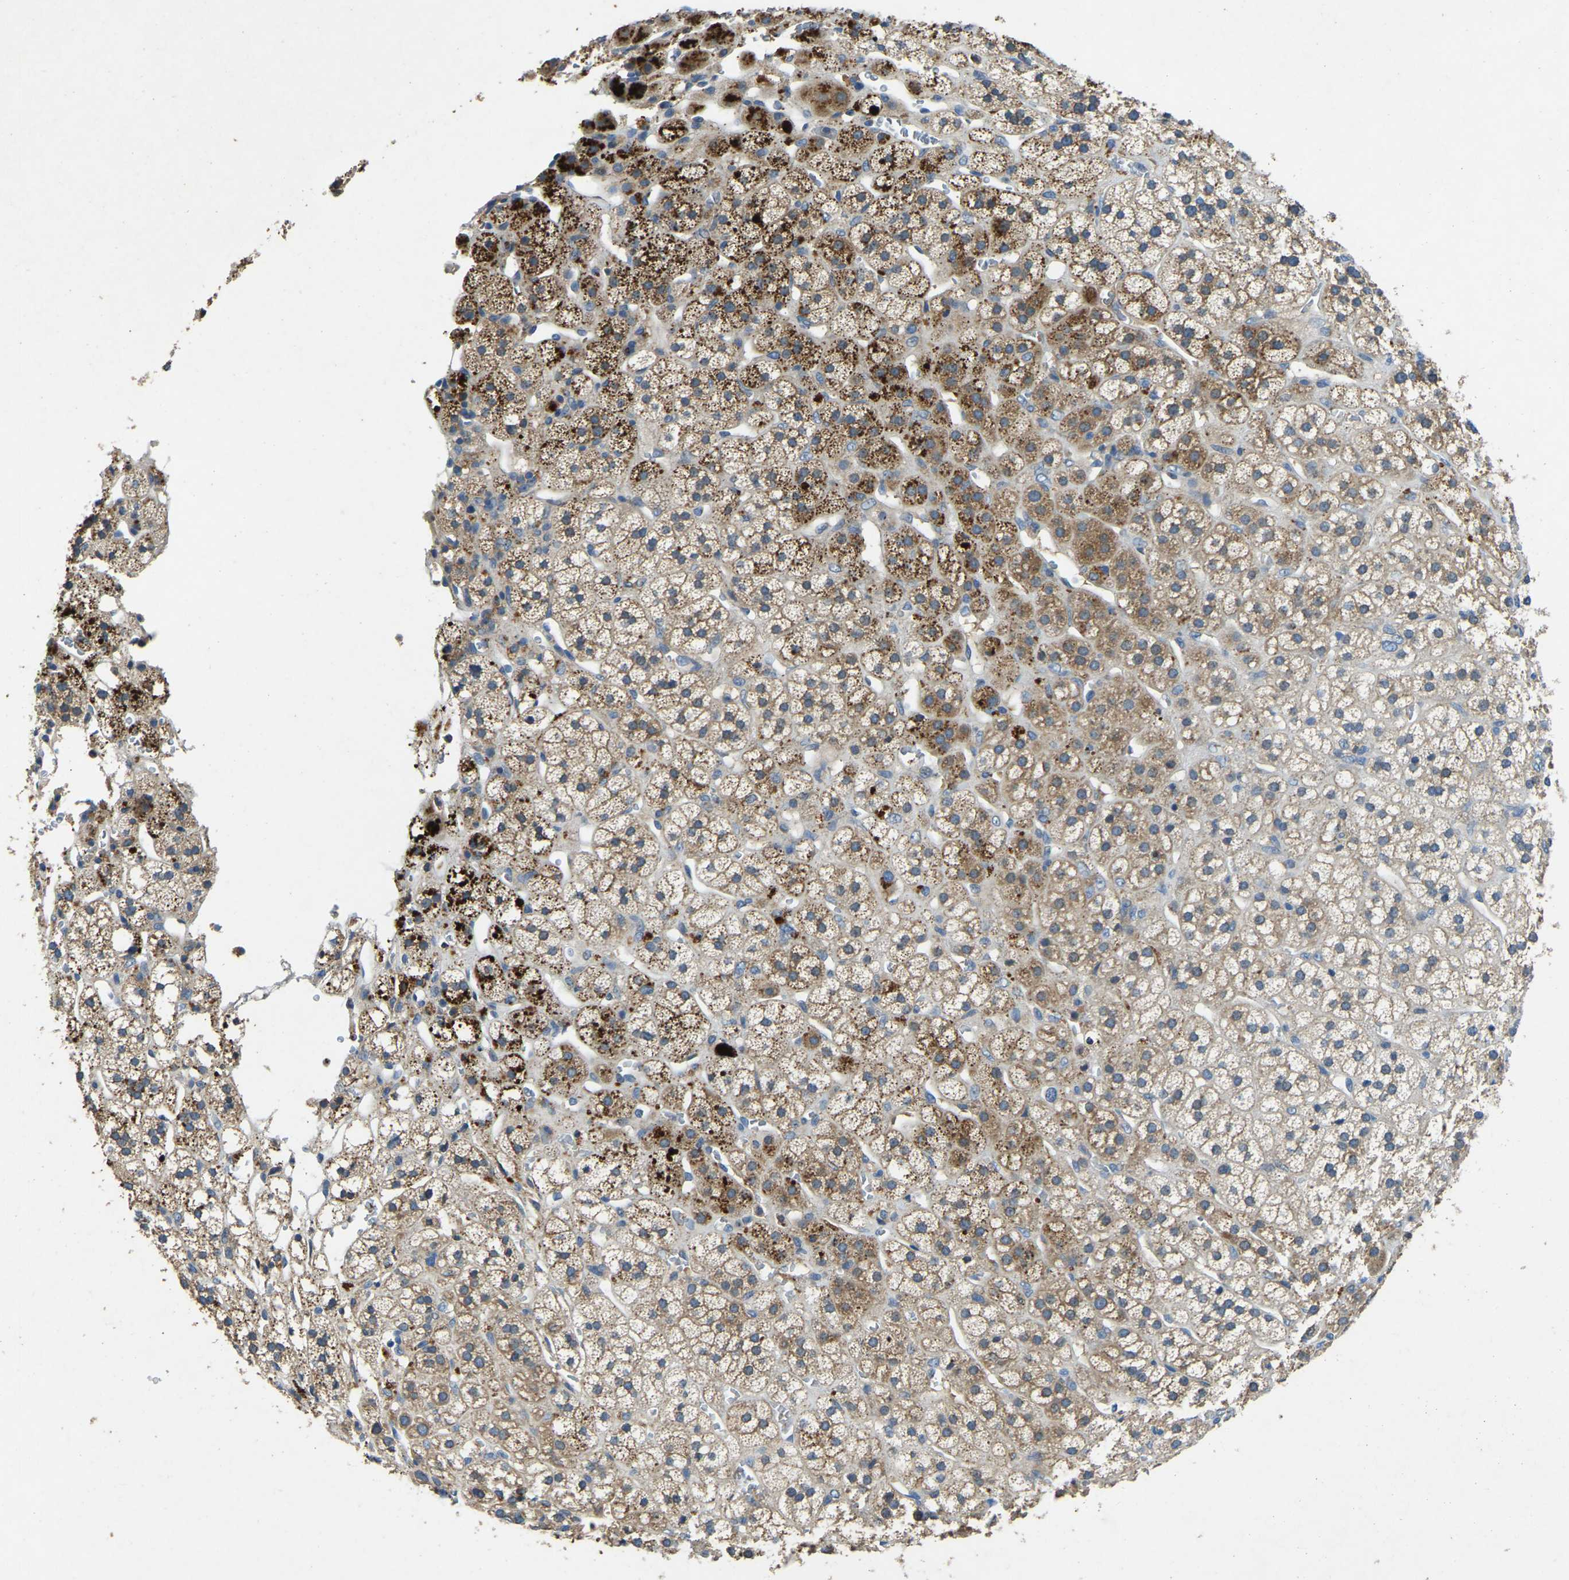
{"staining": {"intensity": "strong", "quantity": "25%-75%", "location": "cytoplasmic/membranous"}, "tissue": "adrenal gland", "cell_type": "Glandular cells", "image_type": "normal", "snomed": [{"axis": "morphology", "description": "Normal tissue, NOS"}, {"axis": "topography", "description": "Adrenal gland"}], "caption": "Adrenal gland was stained to show a protein in brown. There is high levels of strong cytoplasmic/membranous expression in approximately 25%-75% of glandular cells.", "gene": "ATP8B1", "patient": {"sex": "male", "age": 56}}